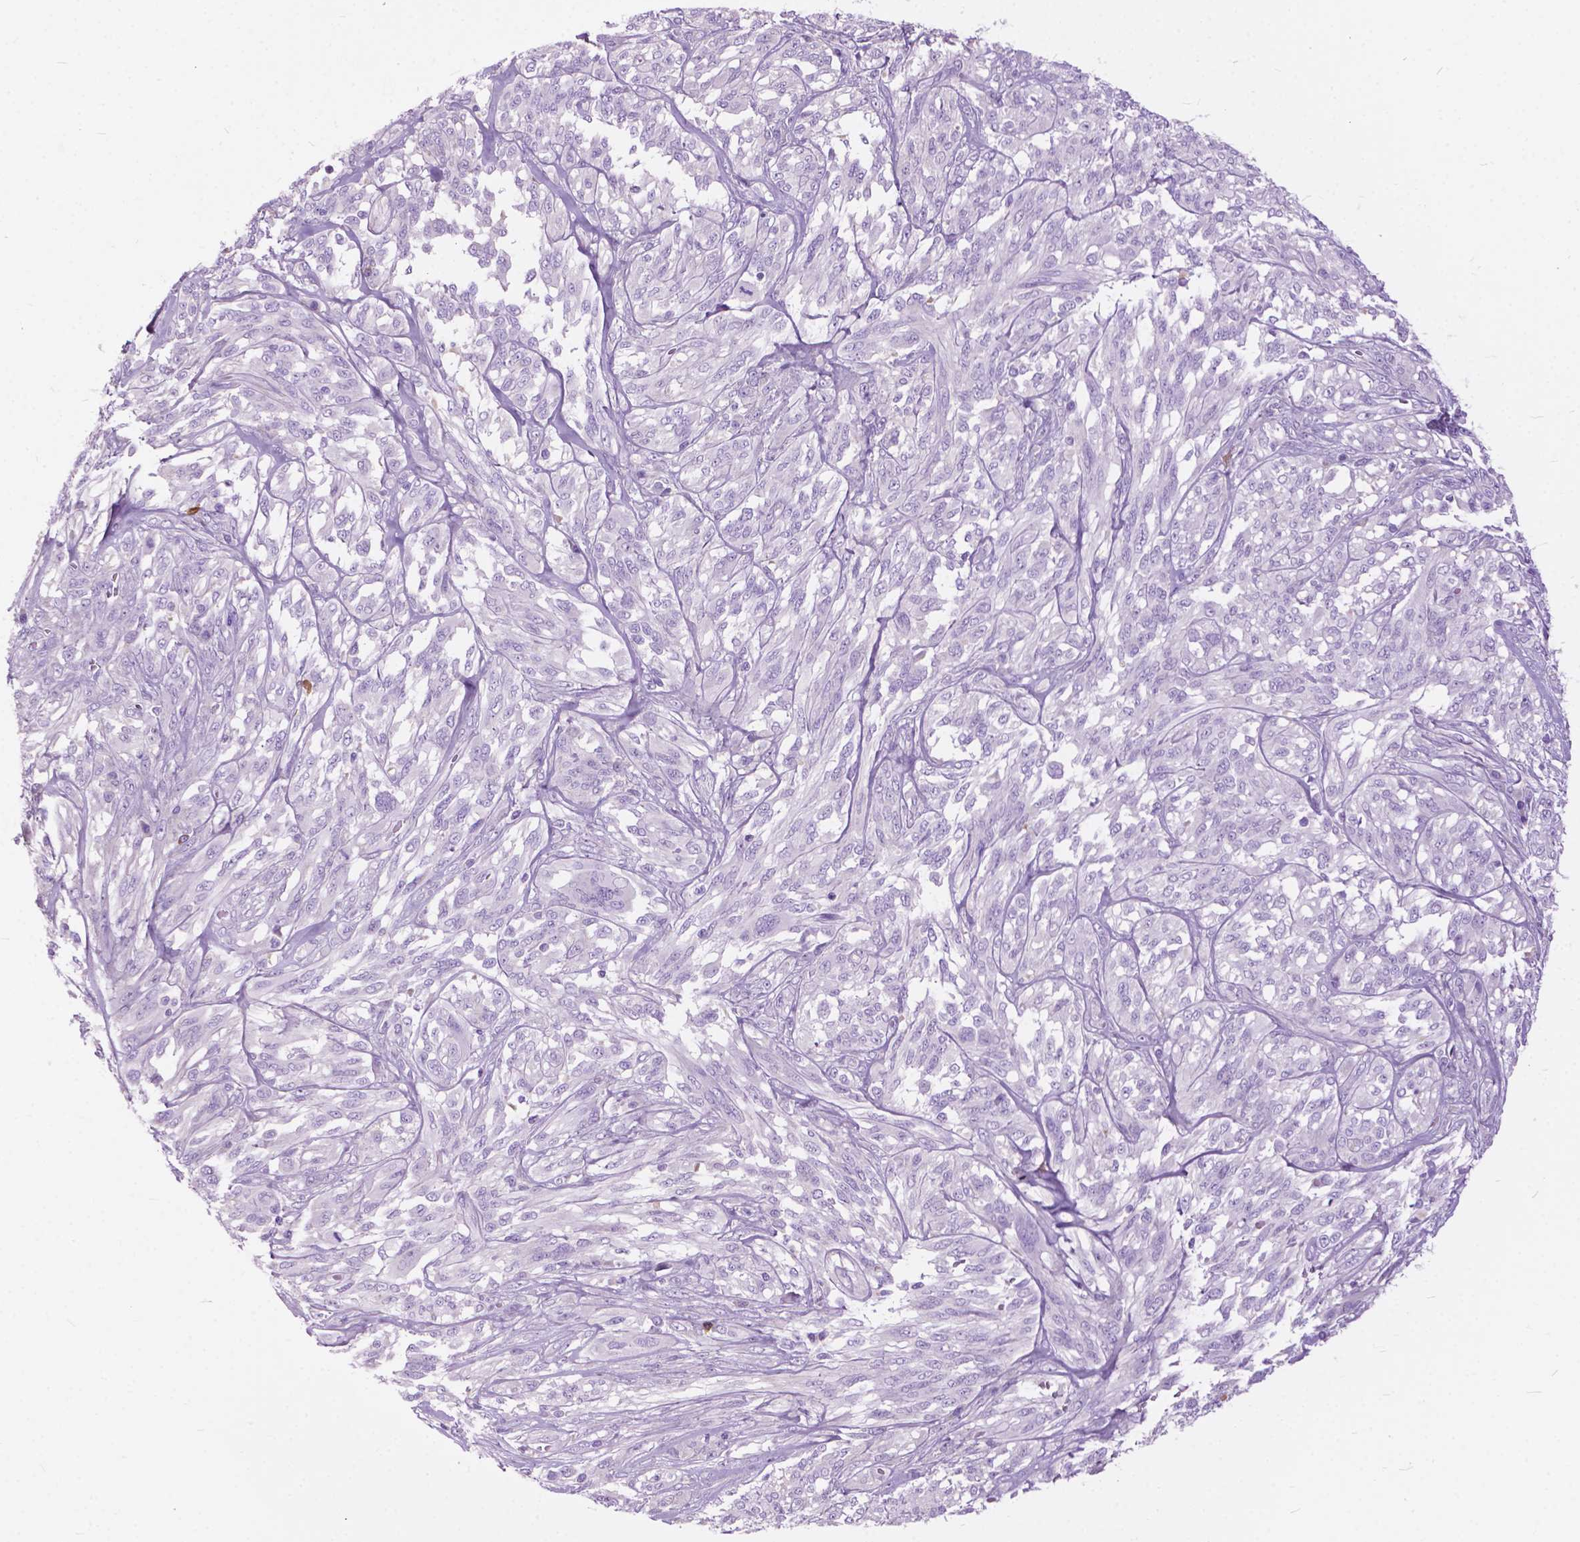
{"staining": {"intensity": "negative", "quantity": "none", "location": "none"}, "tissue": "melanoma", "cell_type": "Tumor cells", "image_type": "cancer", "snomed": [{"axis": "morphology", "description": "Malignant melanoma, NOS"}, {"axis": "topography", "description": "Skin"}], "caption": "DAB (3,3'-diaminobenzidine) immunohistochemical staining of malignant melanoma demonstrates no significant positivity in tumor cells.", "gene": "PRR35", "patient": {"sex": "female", "age": 91}}